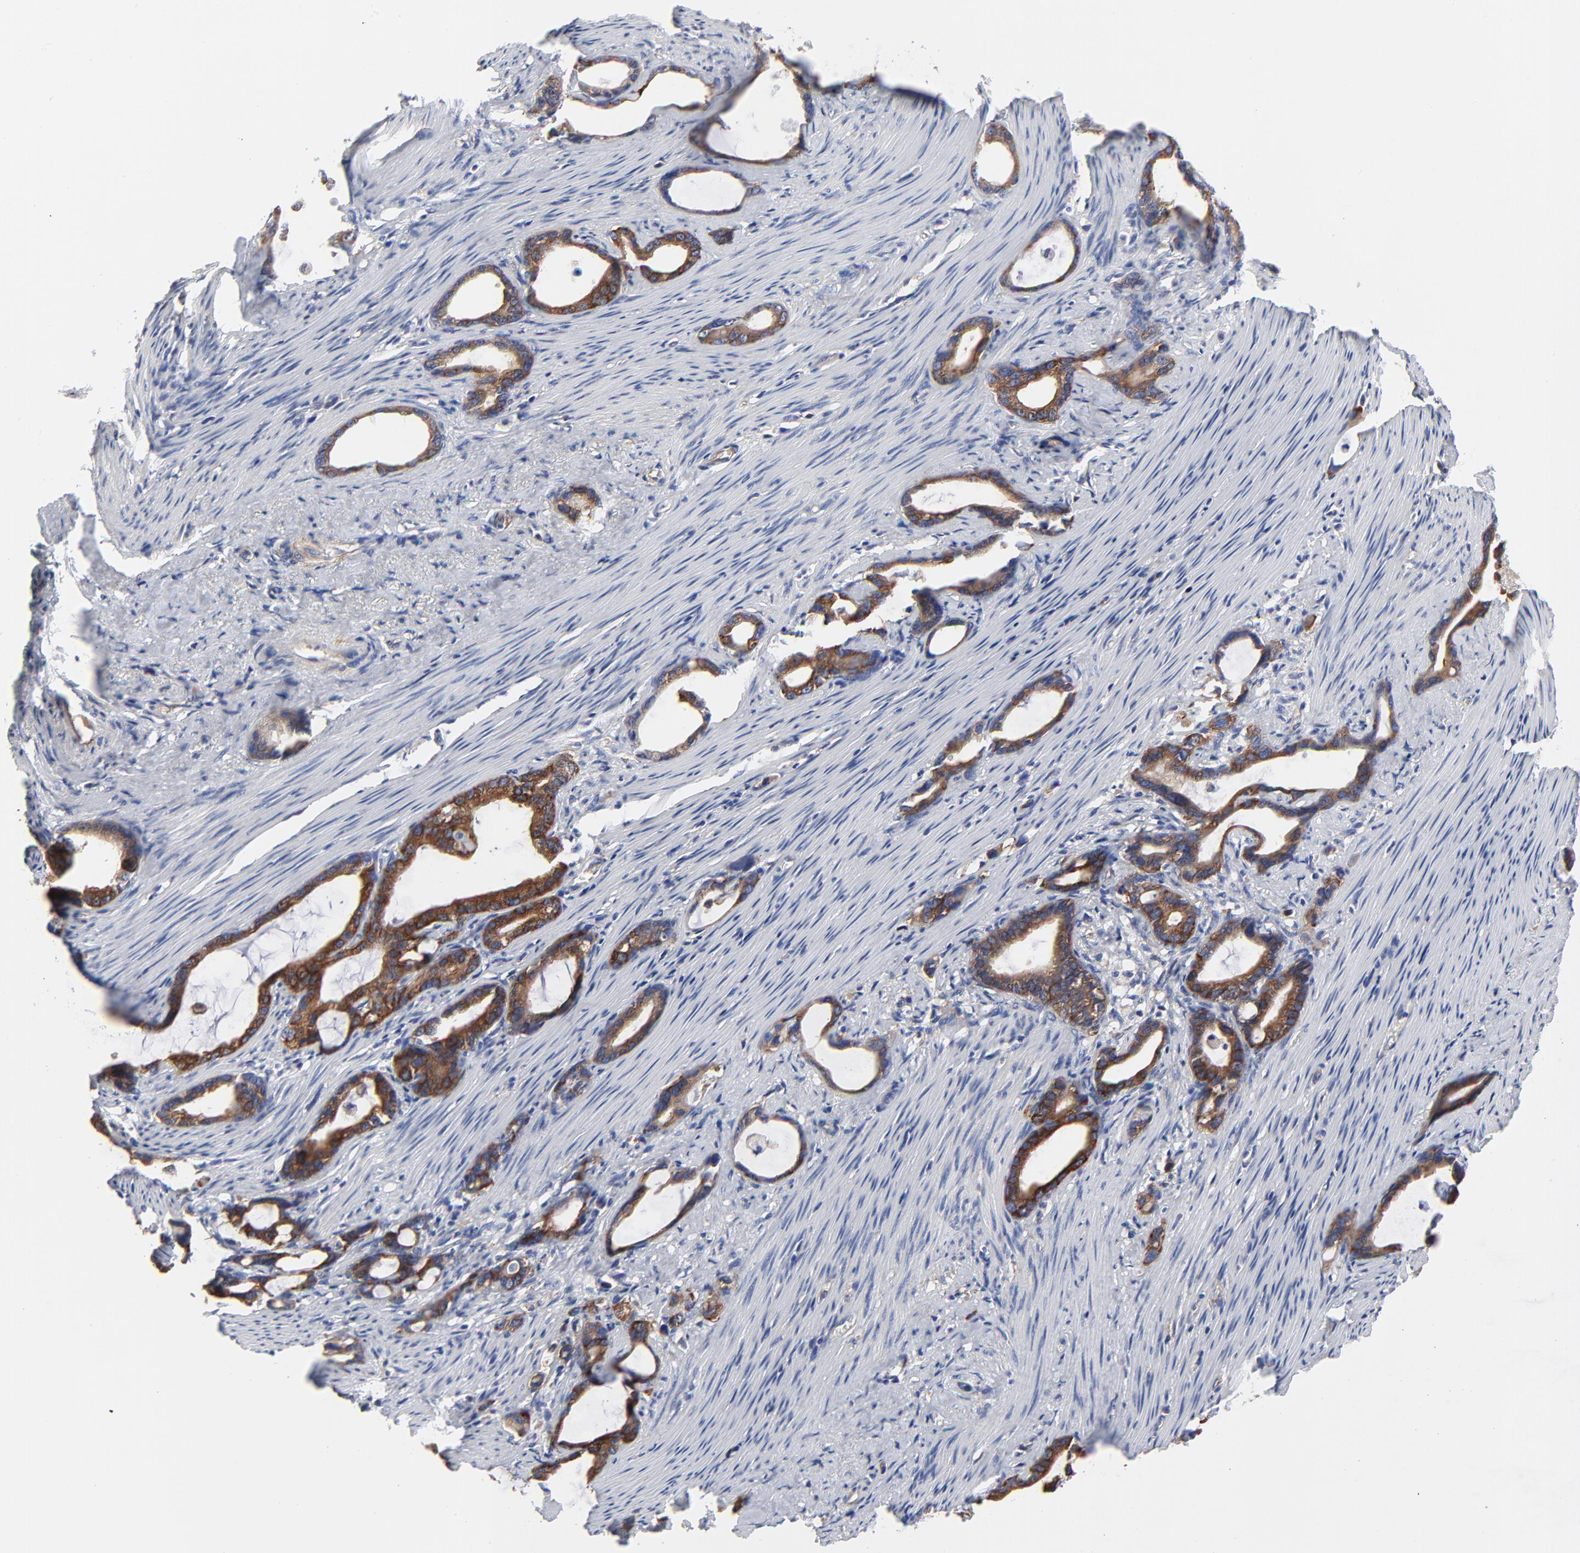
{"staining": {"intensity": "strong", "quantity": ">75%", "location": "cytoplasmic/membranous"}, "tissue": "stomach cancer", "cell_type": "Tumor cells", "image_type": "cancer", "snomed": [{"axis": "morphology", "description": "Adenocarcinoma, NOS"}, {"axis": "topography", "description": "Stomach"}], "caption": "Immunohistochemical staining of human stomach cancer (adenocarcinoma) shows strong cytoplasmic/membranous protein expression in approximately >75% of tumor cells.", "gene": "CD2AP", "patient": {"sex": "female", "age": 75}}